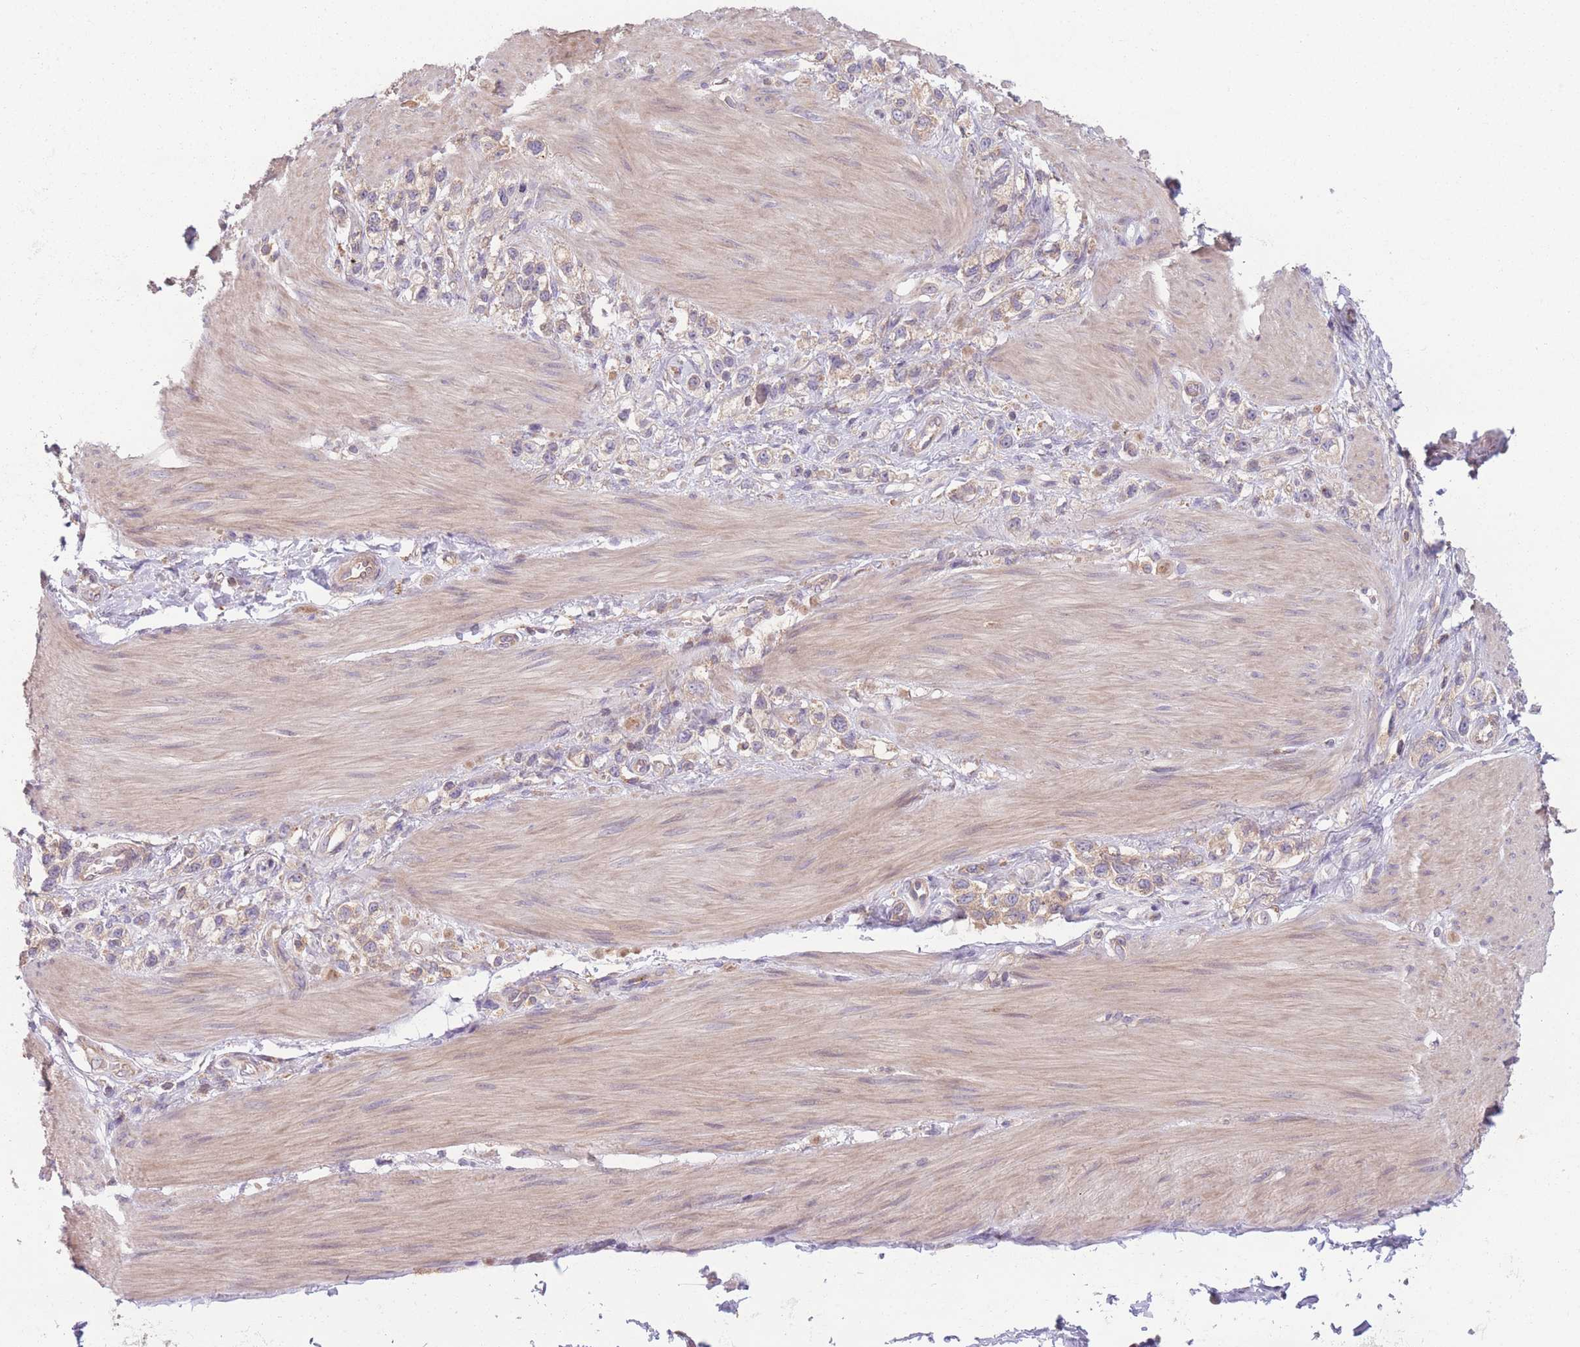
{"staining": {"intensity": "weak", "quantity": "25%-75%", "location": "cytoplasmic/membranous"}, "tissue": "stomach cancer", "cell_type": "Tumor cells", "image_type": "cancer", "snomed": [{"axis": "morphology", "description": "Adenocarcinoma, NOS"}, {"axis": "topography", "description": "Stomach"}], "caption": "Weak cytoplasmic/membranous positivity is identified in about 25%-75% of tumor cells in stomach cancer (adenocarcinoma). (DAB IHC, brown staining for protein, blue staining for nuclei).", "gene": "WASHC2A", "patient": {"sex": "female", "age": 65}}